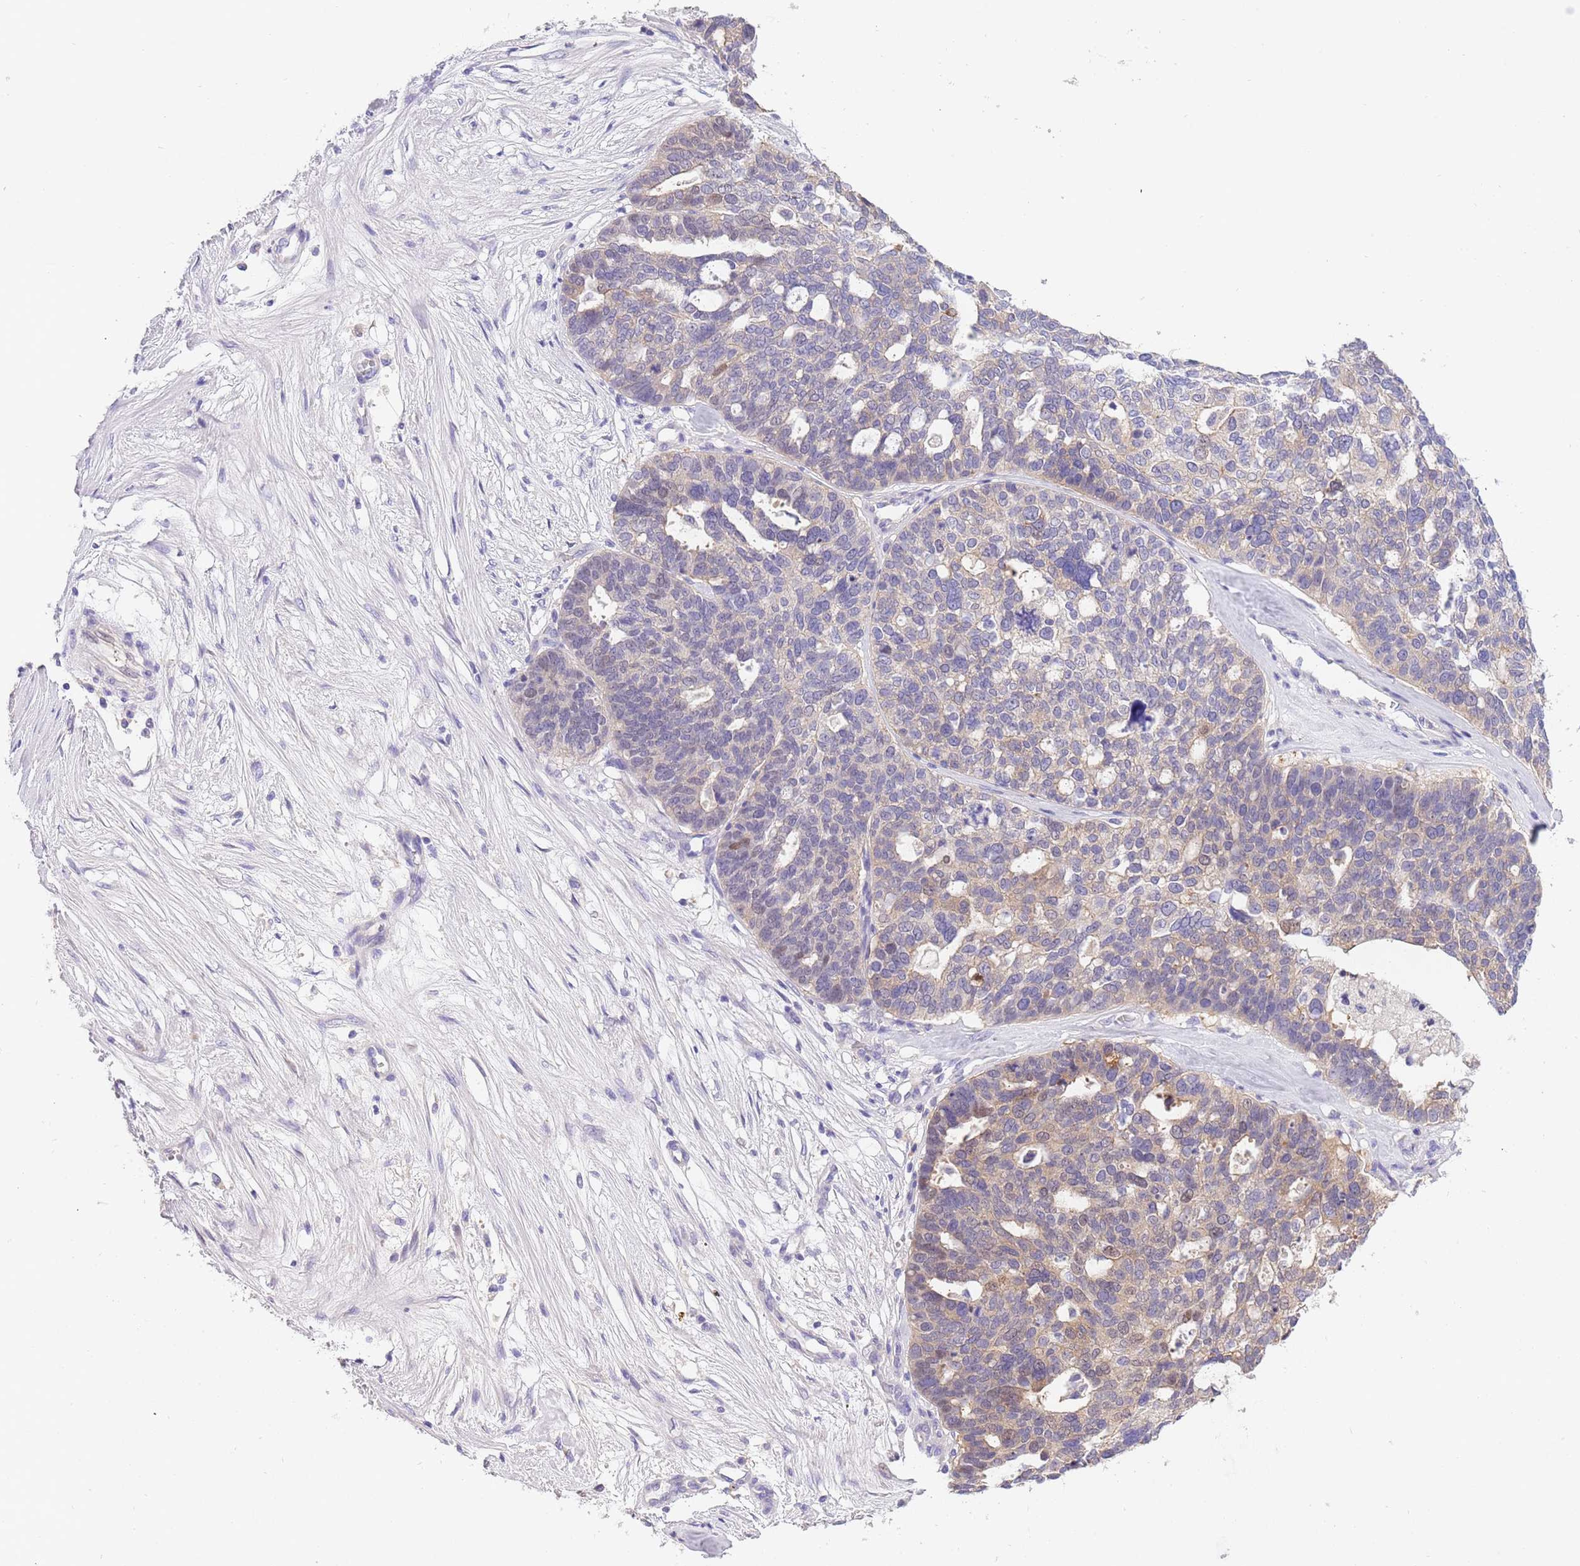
{"staining": {"intensity": "weak", "quantity": "25%-75%", "location": "cytoplasmic/membranous"}, "tissue": "ovarian cancer", "cell_type": "Tumor cells", "image_type": "cancer", "snomed": [{"axis": "morphology", "description": "Cystadenocarcinoma, serous, NOS"}, {"axis": "topography", "description": "Ovary"}], "caption": "There is low levels of weak cytoplasmic/membranous staining in tumor cells of ovarian serous cystadenocarcinoma, as demonstrated by immunohistochemical staining (brown color).", "gene": "STIP1", "patient": {"sex": "female", "age": 59}}